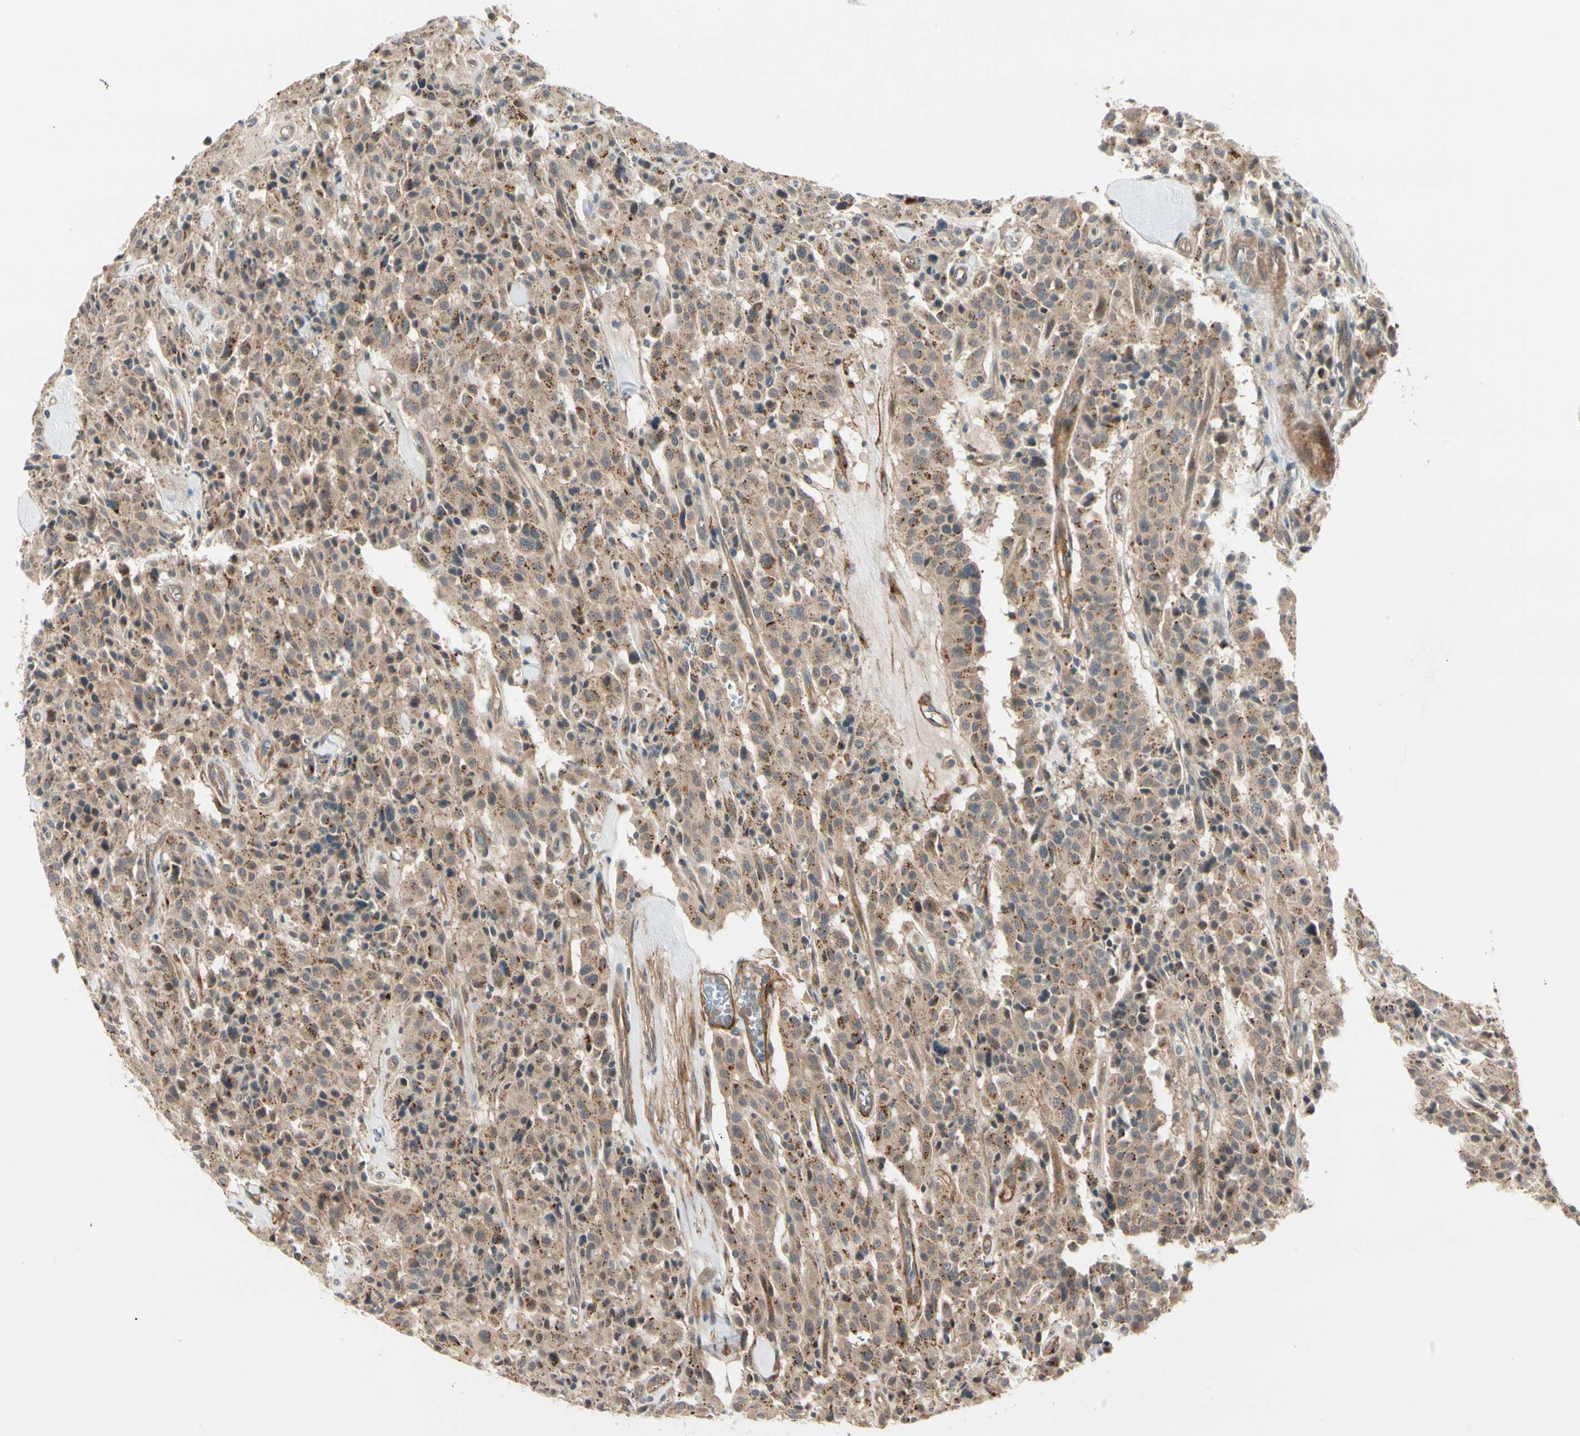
{"staining": {"intensity": "moderate", "quantity": ">75%", "location": "cytoplasmic/membranous"}, "tissue": "carcinoid", "cell_type": "Tumor cells", "image_type": "cancer", "snomed": [{"axis": "morphology", "description": "Carcinoid, malignant, NOS"}, {"axis": "topography", "description": "Lung"}], "caption": "The micrograph reveals staining of carcinoid (malignant), revealing moderate cytoplasmic/membranous protein positivity (brown color) within tumor cells. (brown staining indicates protein expression, while blue staining denotes nuclei).", "gene": "F2R", "patient": {"sex": "male", "age": 30}}